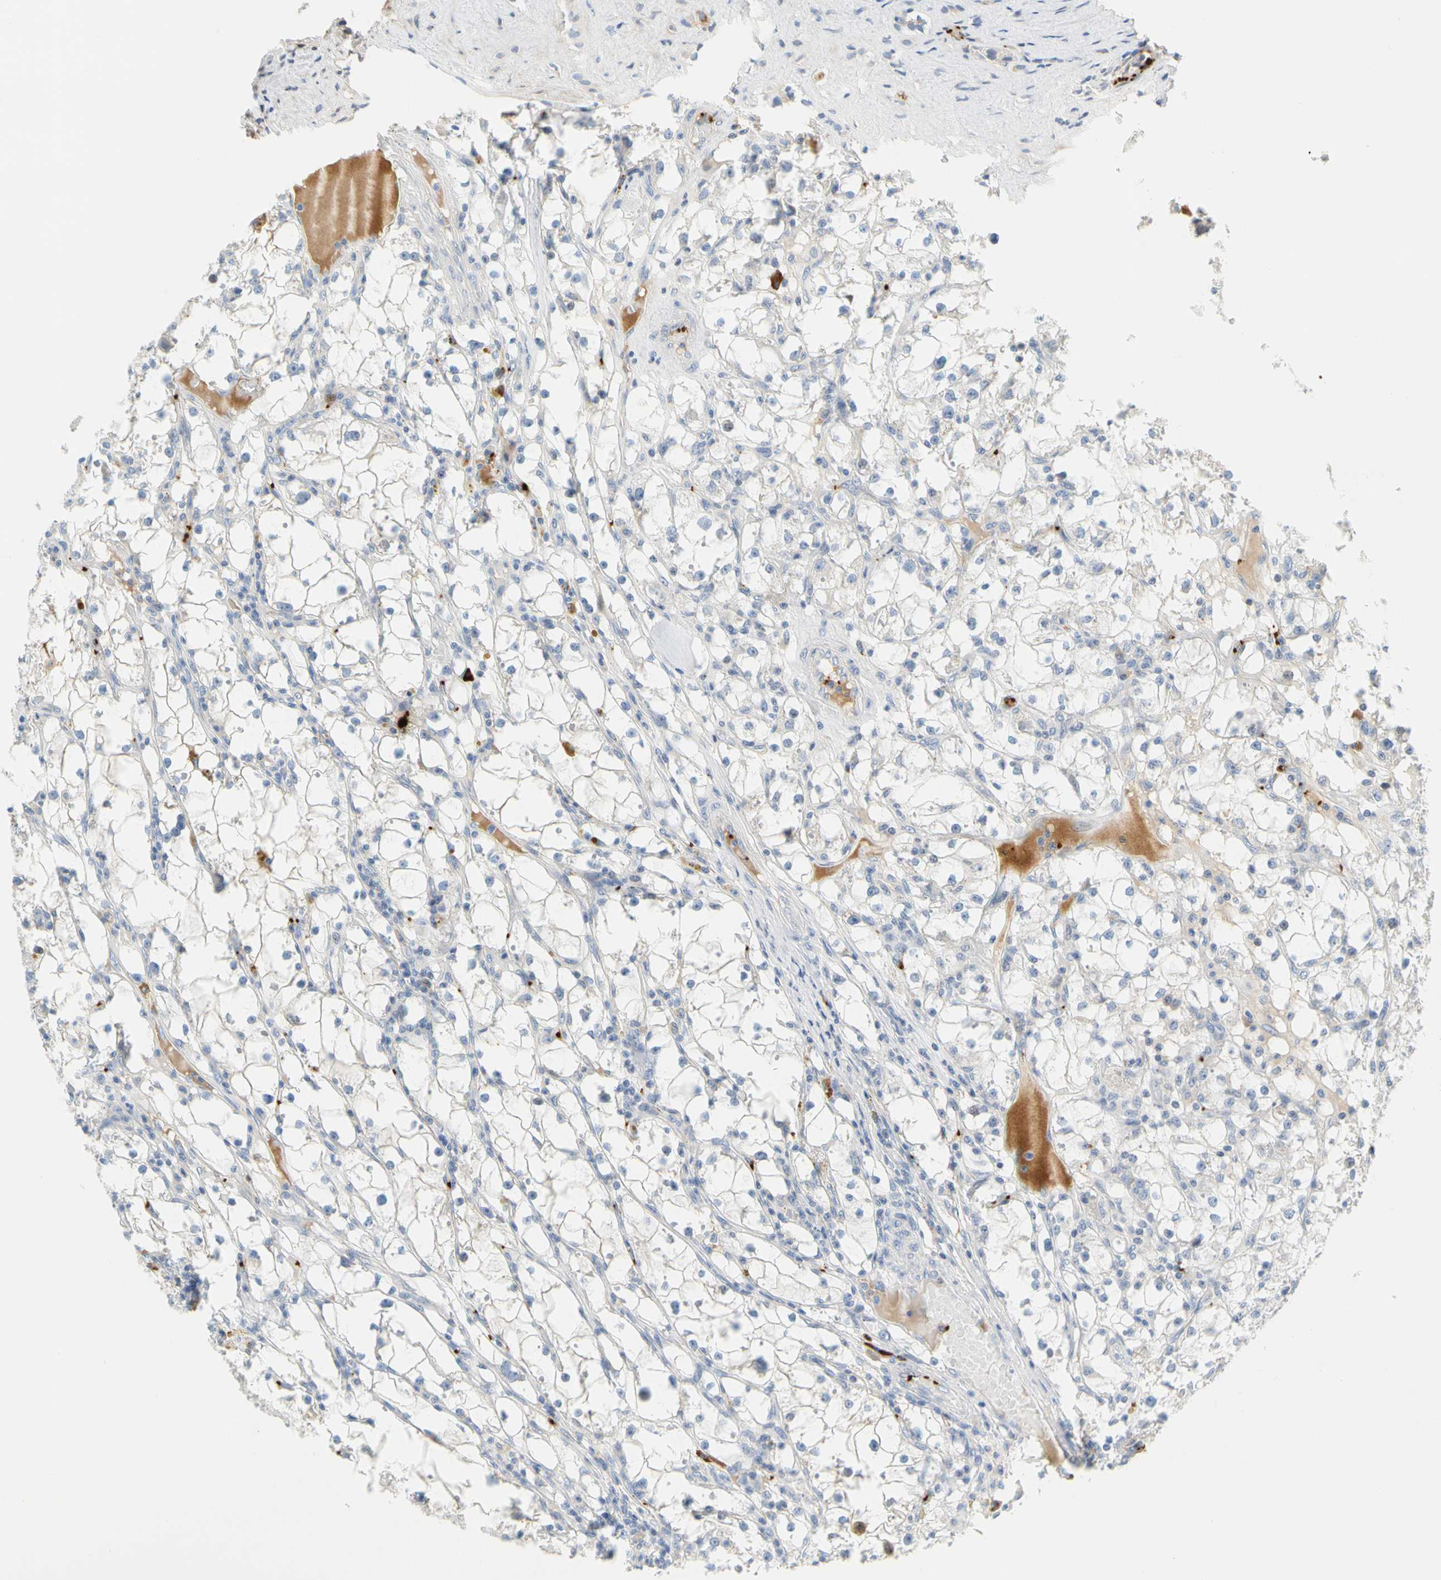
{"staining": {"intensity": "negative", "quantity": "none", "location": "none"}, "tissue": "renal cancer", "cell_type": "Tumor cells", "image_type": "cancer", "snomed": [{"axis": "morphology", "description": "Adenocarcinoma, NOS"}, {"axis": "topography", "description": "Kidney"}], "caption": "DAB (3,3'-diaminobenzidine) immunohistochemical staining of human renal cancer displays no significant expression in tumor cells. Brightfield microscopy of immunohistochemistry (IHC) stained with DAB (3,3'-diaminobenzidine) (brown) and hematoxylin (blue), captured at high magnification.", "gene": "PPBP", "patient": {"sex": "male", "age": 56}}